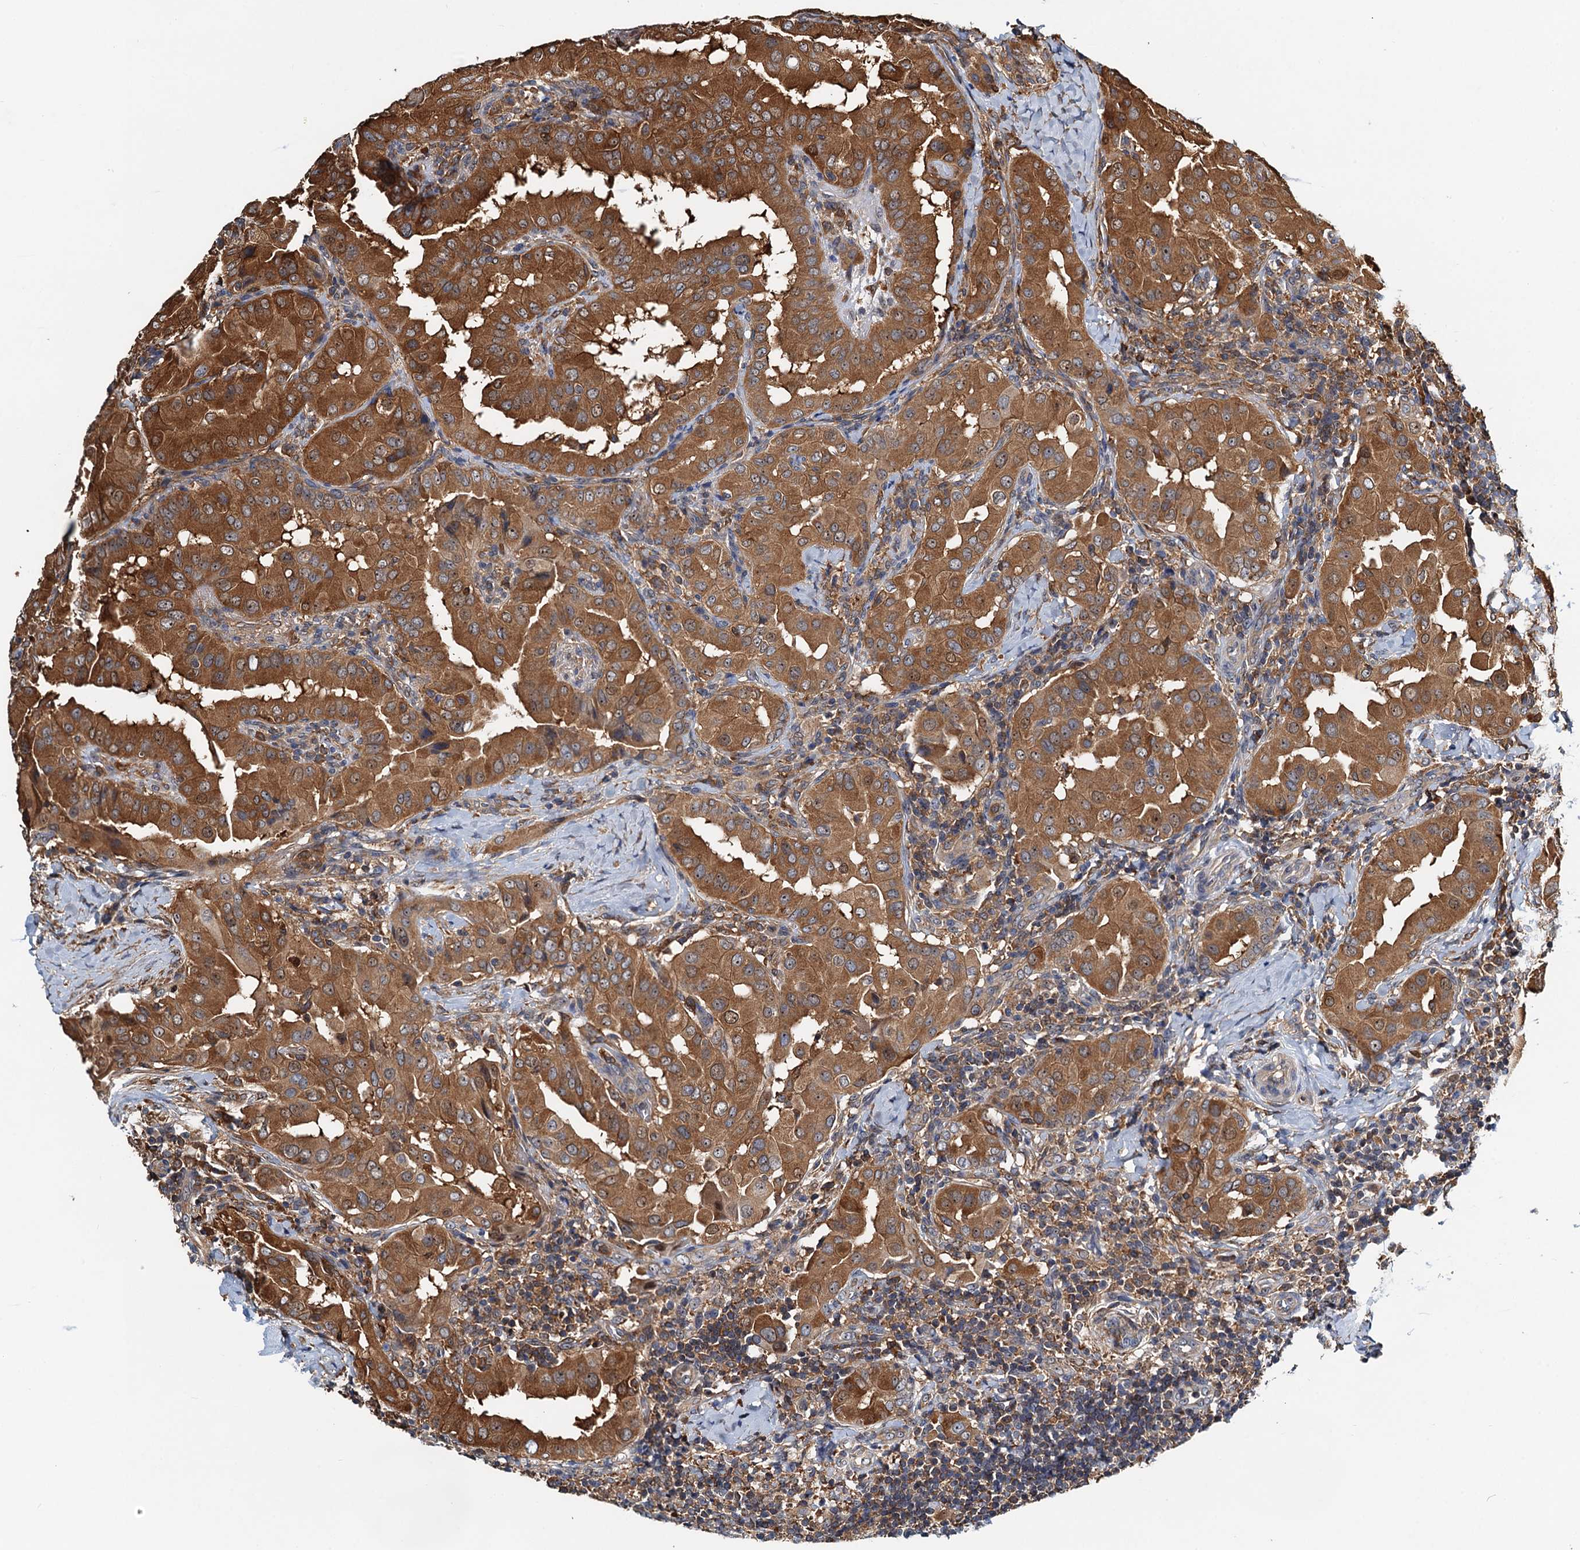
{"staining": {"intensity": "strong", "quantity": ">75%", "location": "cytoplasmic/membranous"}, "tissue": "thyroid cancer", "cell_type": "Tumor cells", "image_type": "cancer", "snomed": [{"axis": "morphology", "description": "Papillary adenocarcinoma, NOS"}, {"axis": "topography", "description": "Thyroid gland"}], "caption": "IHC photomicrograph of neoplastic tissue: human thyroid papillary adenocarcinoma stained using IHC demonstrates high levels of strong protein expression localized specifically in the cytoplasmic/membranous of tumor cells, appearing as a cytoplasmic/membranous brown color.", "gene": "USP6NL", "patient": {"sex": "male", "age": 33}}